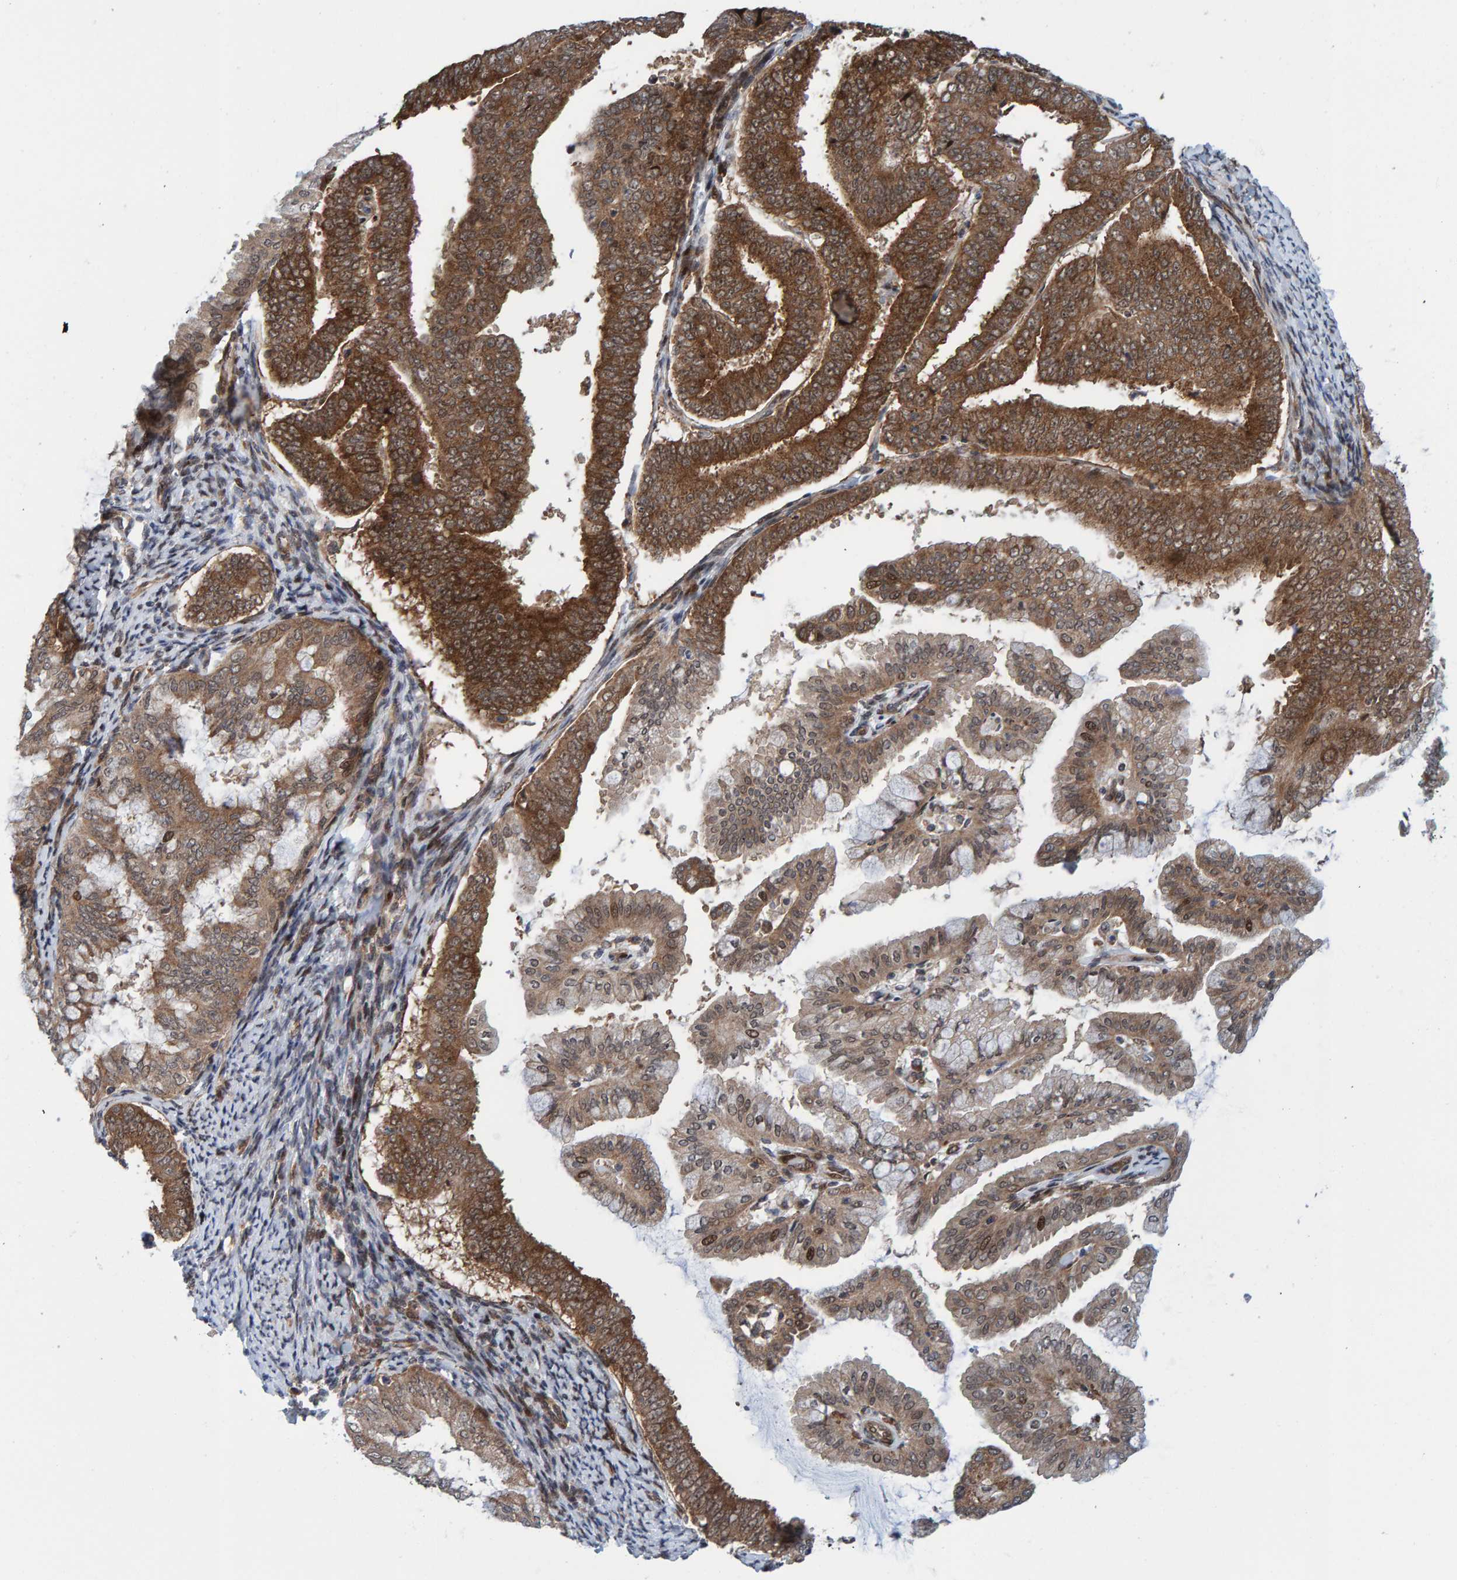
{"staining": {"intensity": "strong", "quantity": ">75%", "location": "cytoplasmic/membranous"}, "tissue": "endometrial cancer", "cell_type": "Tumor cells", "image_type": "cancer", "snomed": [{"axis": "morphology", "description": "Adenocarcinoma, NOS"}, {"axis": "topography", "description": "Endometrium"}], "caption": "Strong cytoplasmic/membranous protein expression is appreciated in approximately >75% of tumor cells in endometrial cancer.", "gene": "ZNF366", "patient": {"sex": "female", "age": 63}}